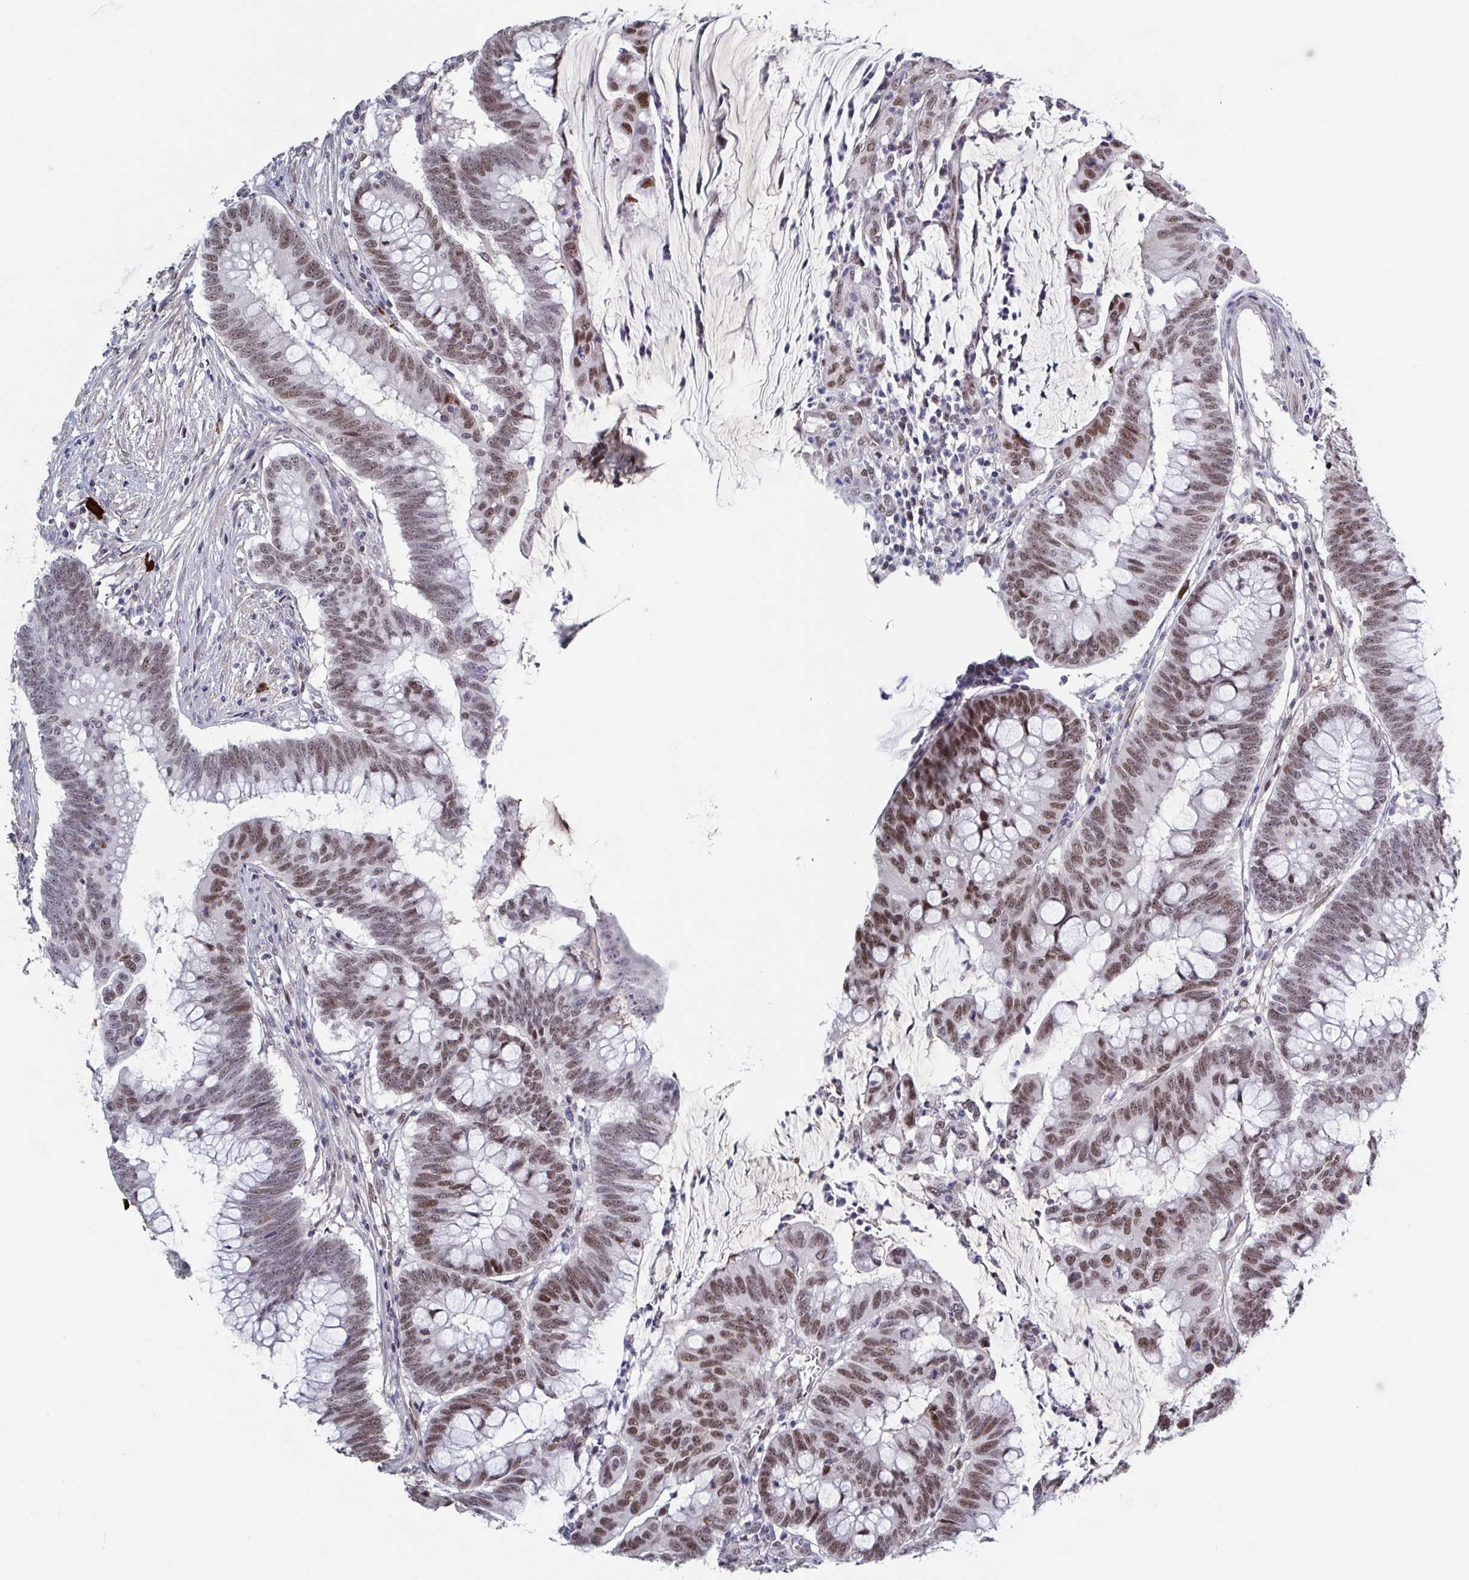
{"staining": {"intensity": "moderate", "quantity": ">75%", "location": "nuclear"}, "tissue": "colorectal cancer", "cell_type": "Tumor cells", "image_type": "cancer", "snomed": [{"axis": "morphology", "description": "Adenocarcinoma, NOS"}, {"axis": "topography", "description": "Colon"}], "caption": "Tumor cells exhibit moderate nuclear staining in approximately >75% of cells in colorectal cancer.", "gene": "BCL7B", "patient": {"sex": "male", "age": 62}}